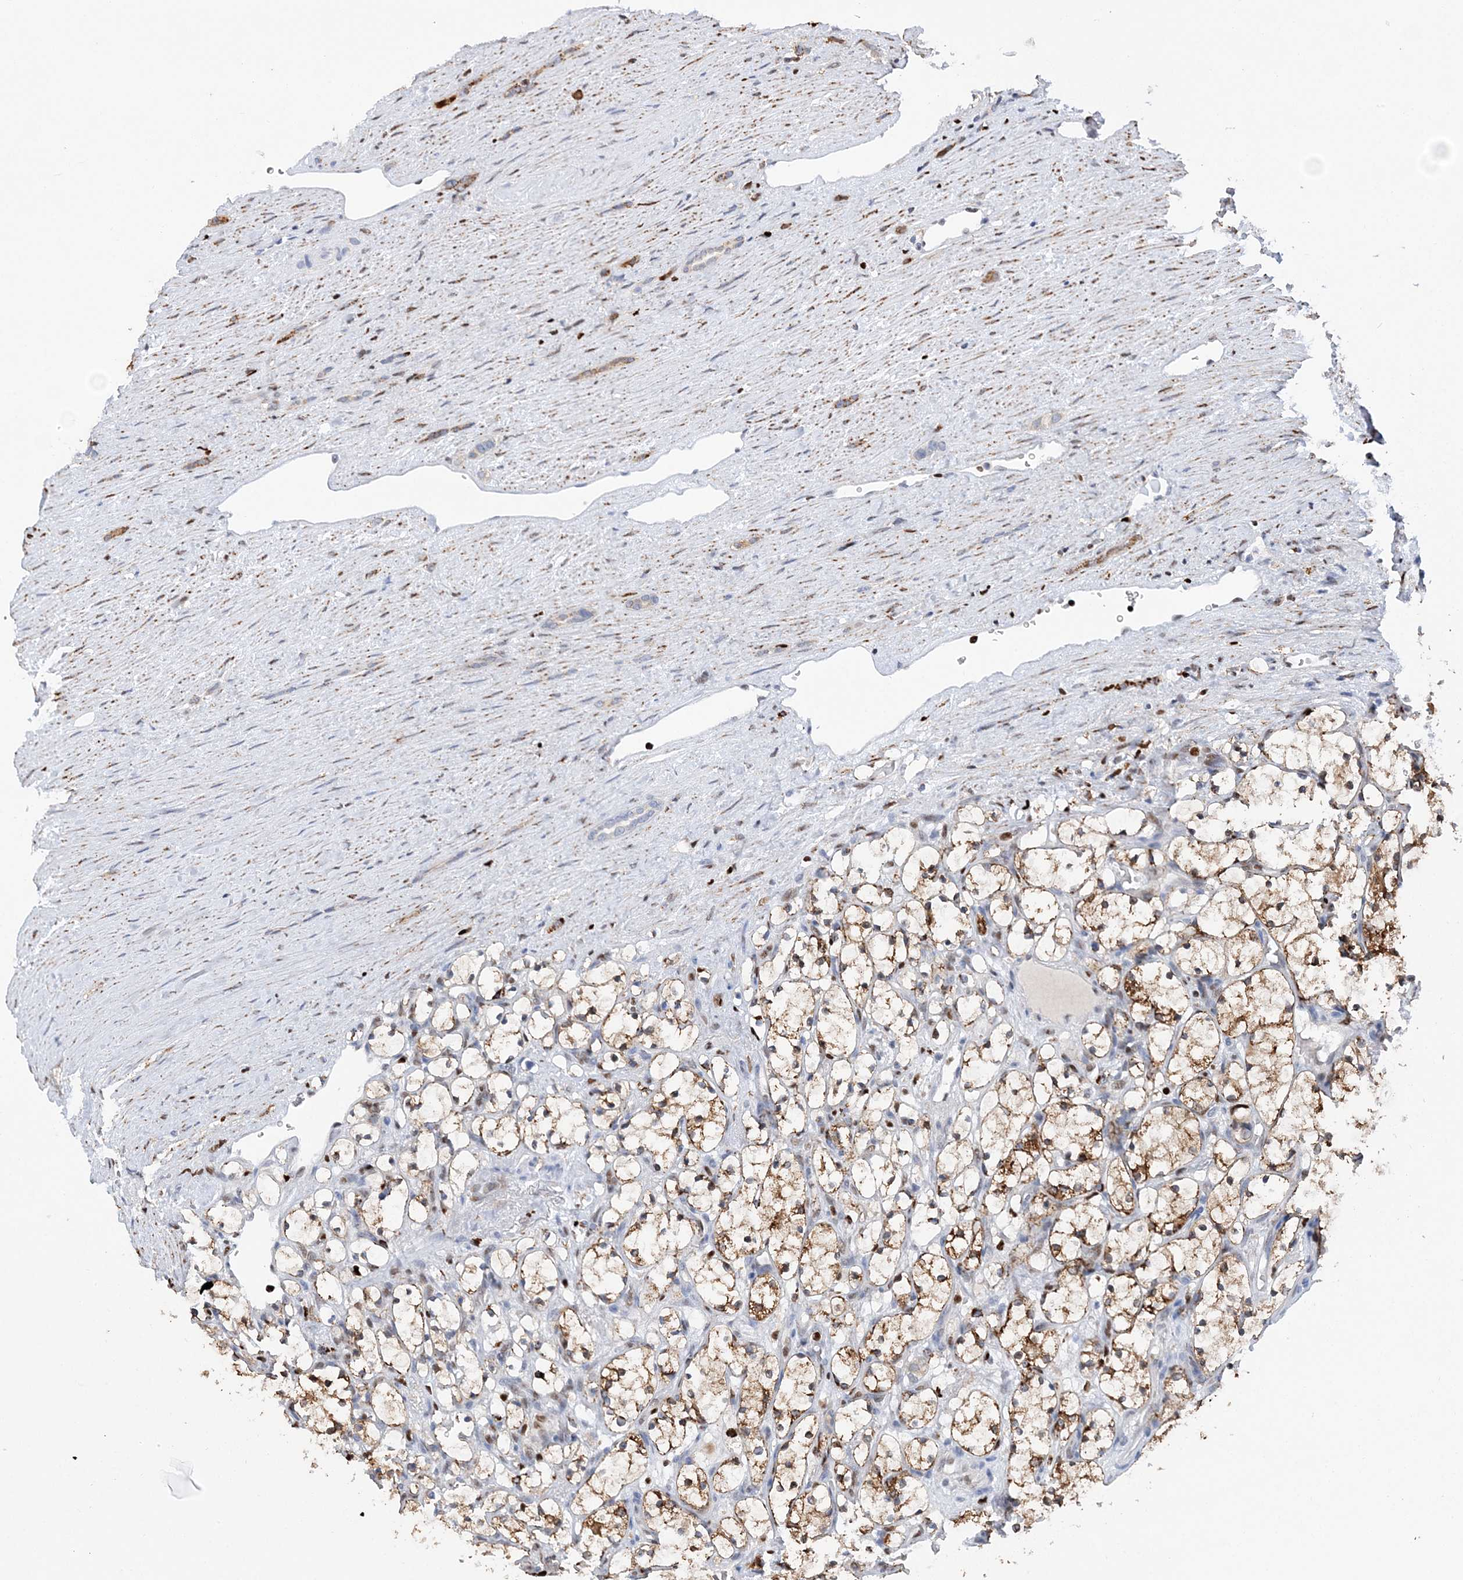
{"staining": {"intensity": "moderate", "quantity": ">75%", "location": "cytoplasmic/membranous"}, "tissue": "renal cancer", "cell_type": "Tumor cells", "image_type": "cancer", "snomed": [{"axis": "morphology", "description": "Adenocarcinoma, NOS"}, {"axis": "topography", "description": "Kidney"}], "caption": "Protein analysis of adenocarcinoma (renal) tissue demonstrates moderate cytoplasmic/membranous expression in approximately >75% of tumor cells.", "gene": "NIT2", "patient": {"sex": "female", "age": 69}}